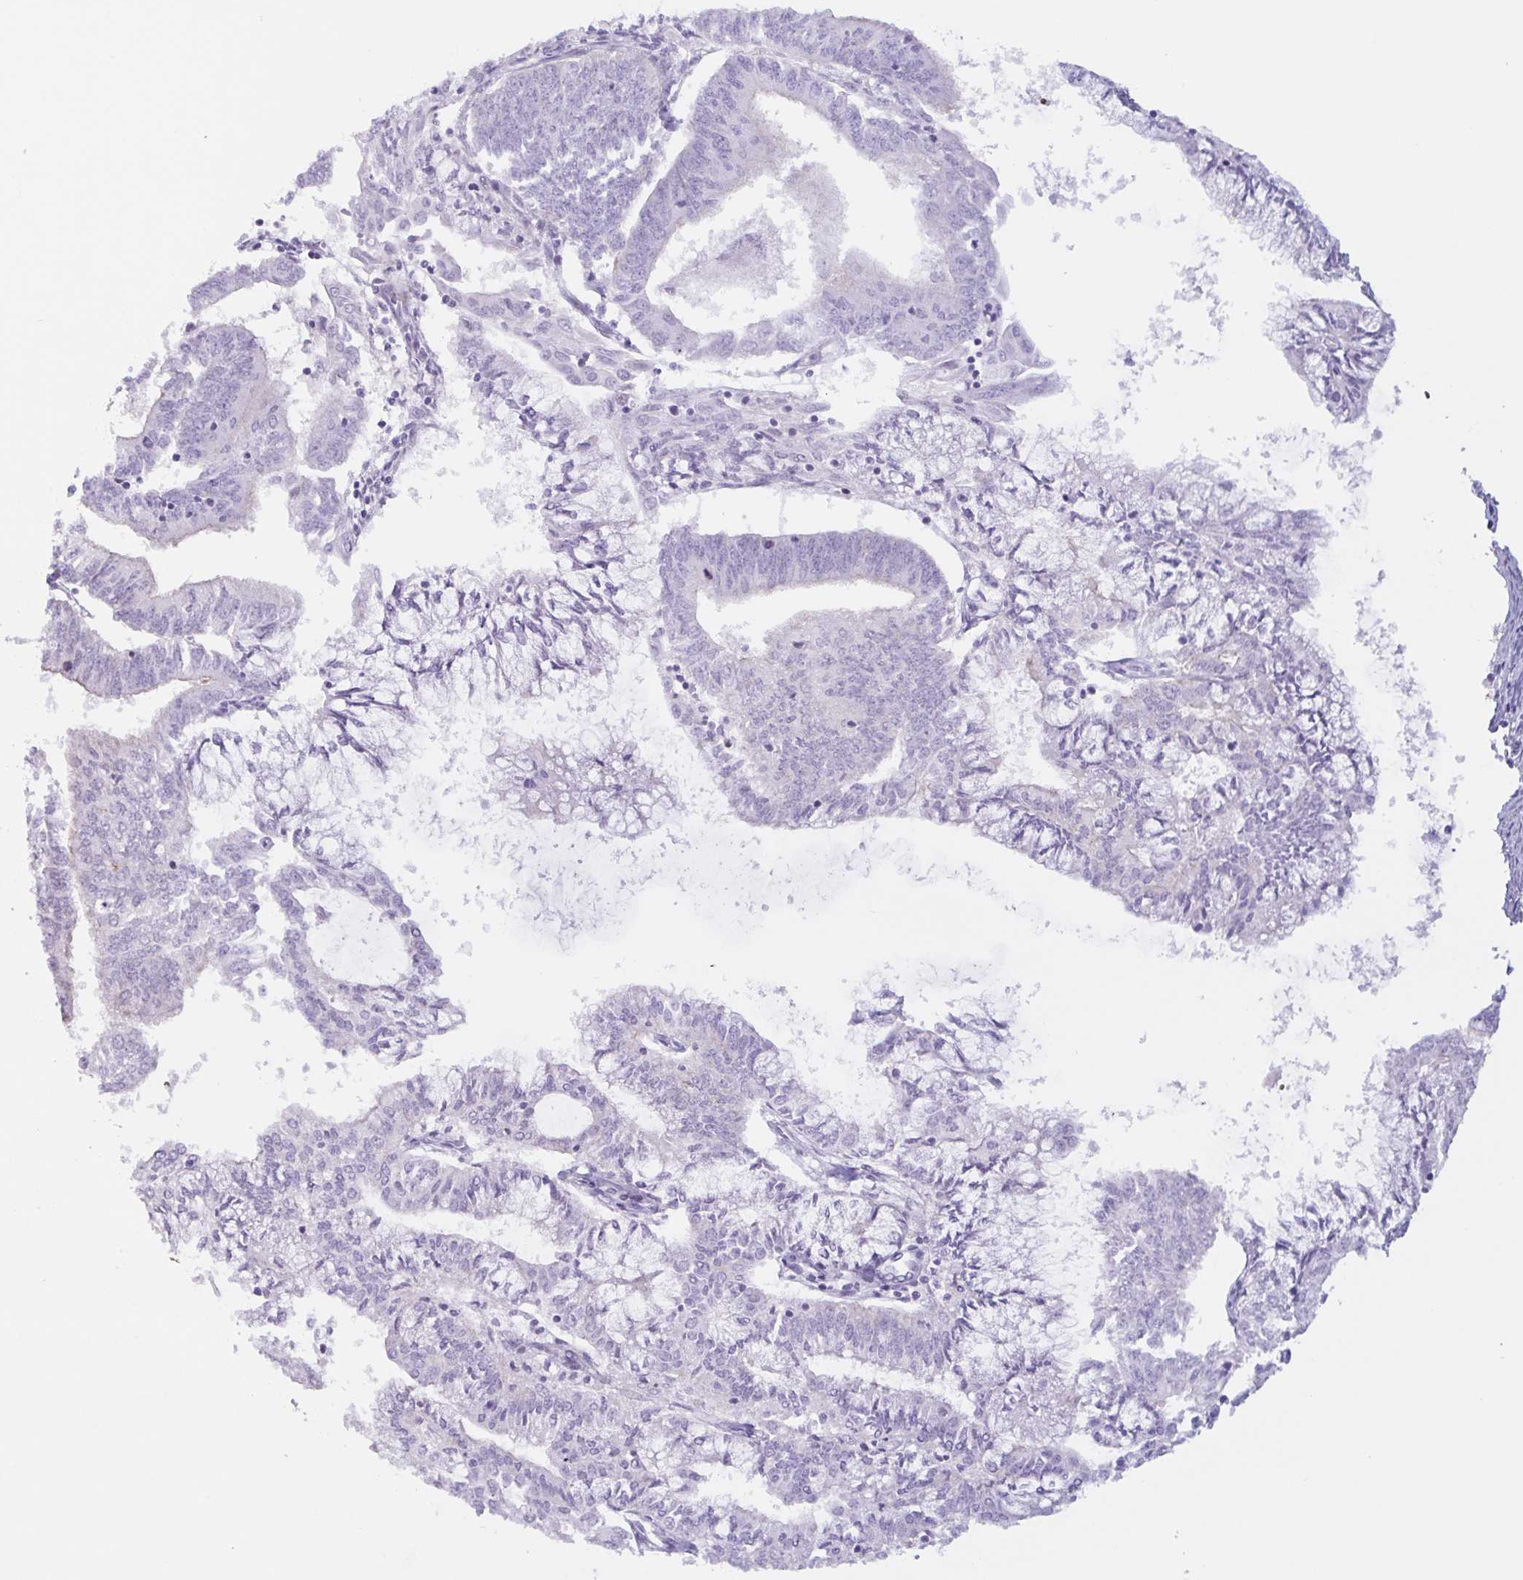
{"staining": {"intensity": "negative", "quantity": "none", "location": "none"}, "tissue": "endometrial cancer", "cell_type": "Tumor cells", "image_type": "cancer", "snomed": [{"axis": "morphology", "description": "Adenocarcinoma, NOS"}, {"axis": "topography", "description": "Endometrium"}], "caption": "High power microscopy histopathology image of an IHC image of adenocarcinoma (endometrial), revealing no significant expression in tumor cells. The staining is performed using DAB (3,3'-diaminobenzidine) brown chromogen with nuclei counter-stained in using hematoxylin.", "gene": "MYH10", "patient": {"sex": "female", "age": 61}}